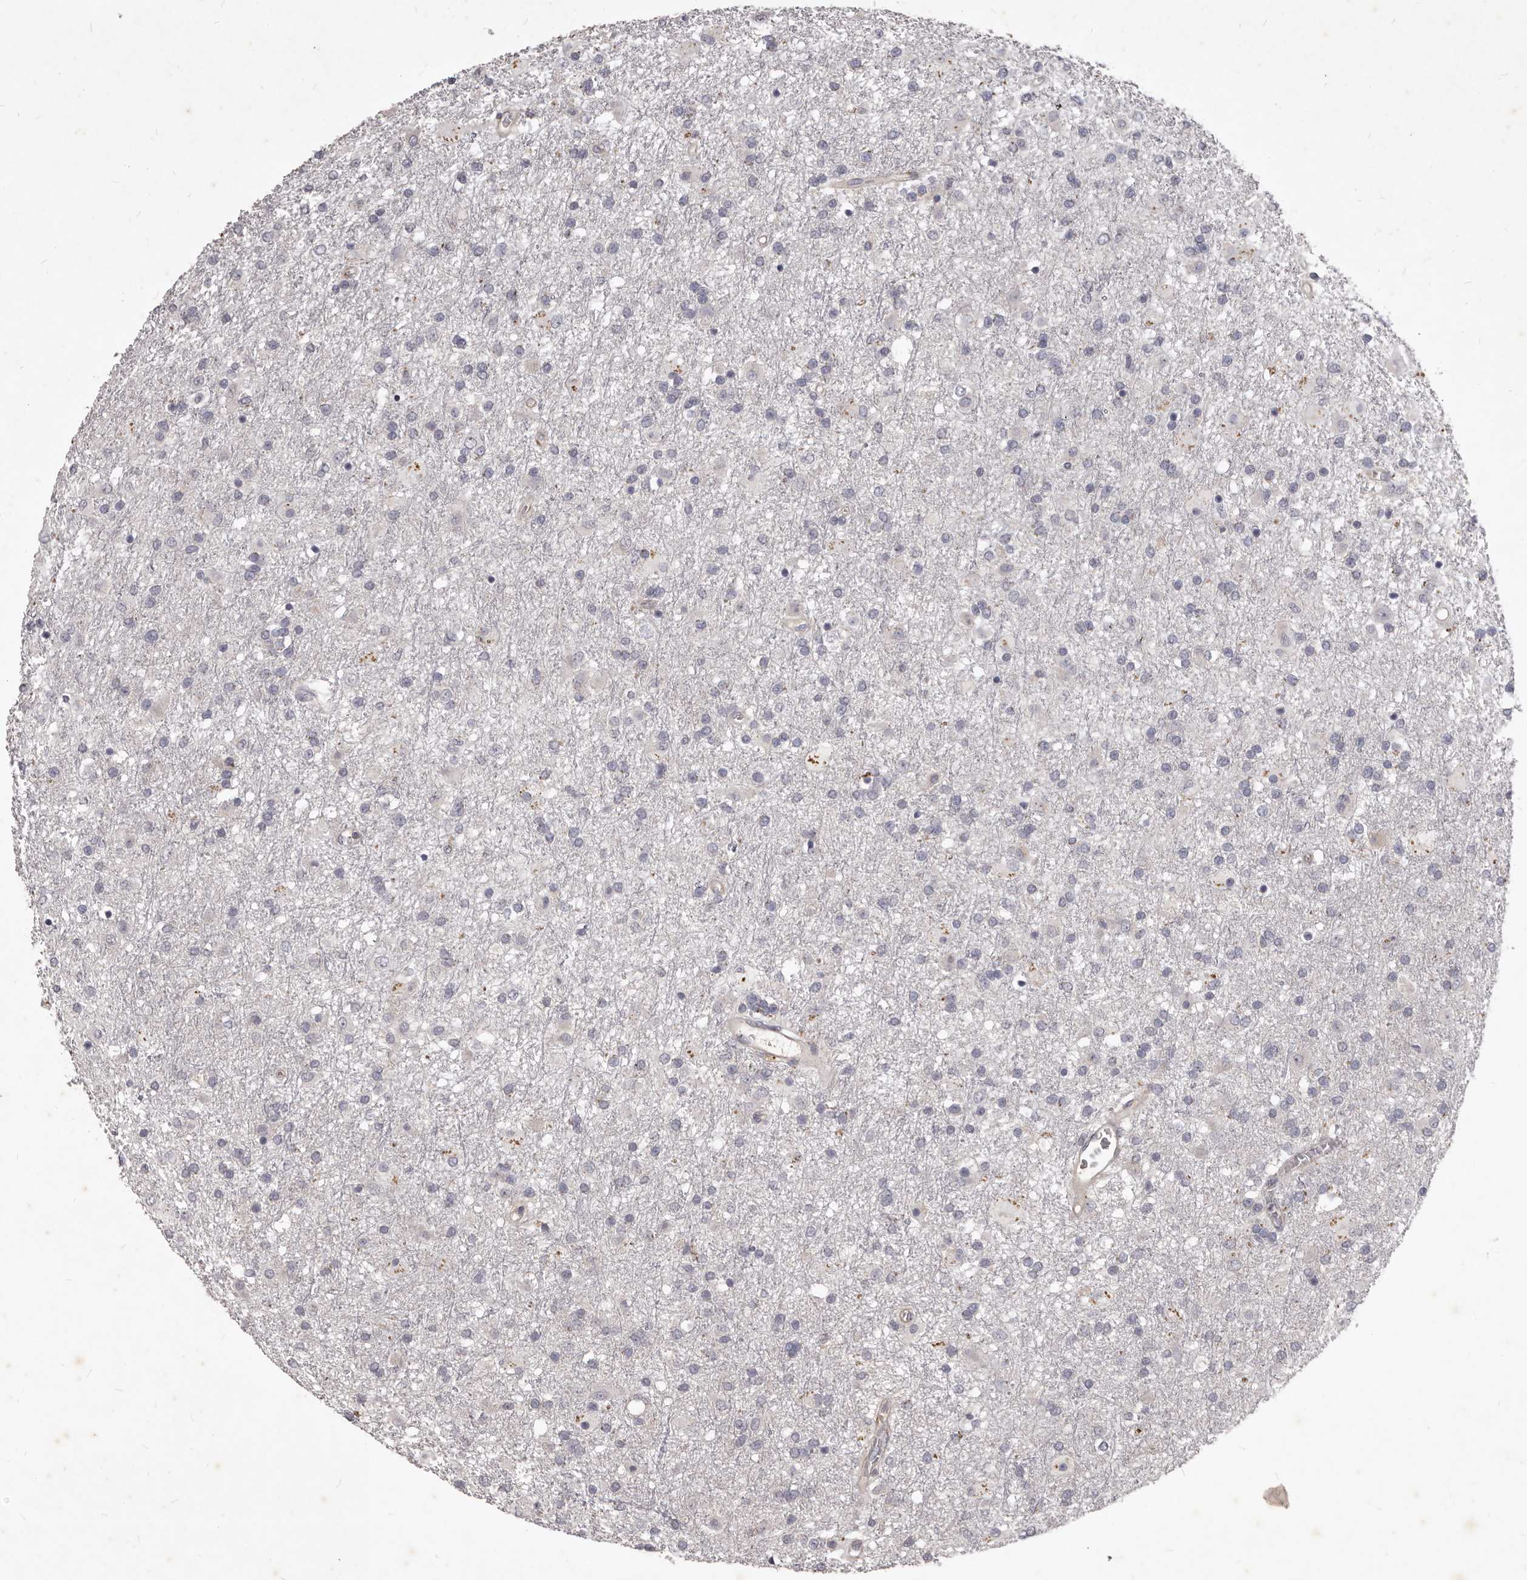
{"staining": {"intensity": "negative", "quantity": "none", "location": "none"}, "tissue": "glioma", "cell_type": "Tumor cells", "image_type": "cancer", "snomed": [{"axis": "morphology", "description": "Glioma, malignant, Low grade"}, {"axis": "topography", "description": "Brain"}], "caption": "A histopathology image of human malignant glioma (low-grade) is negative for staining in tumor cells.", "gene": "GPRC5C", "patient": {"sex": "male", "age": 65}}